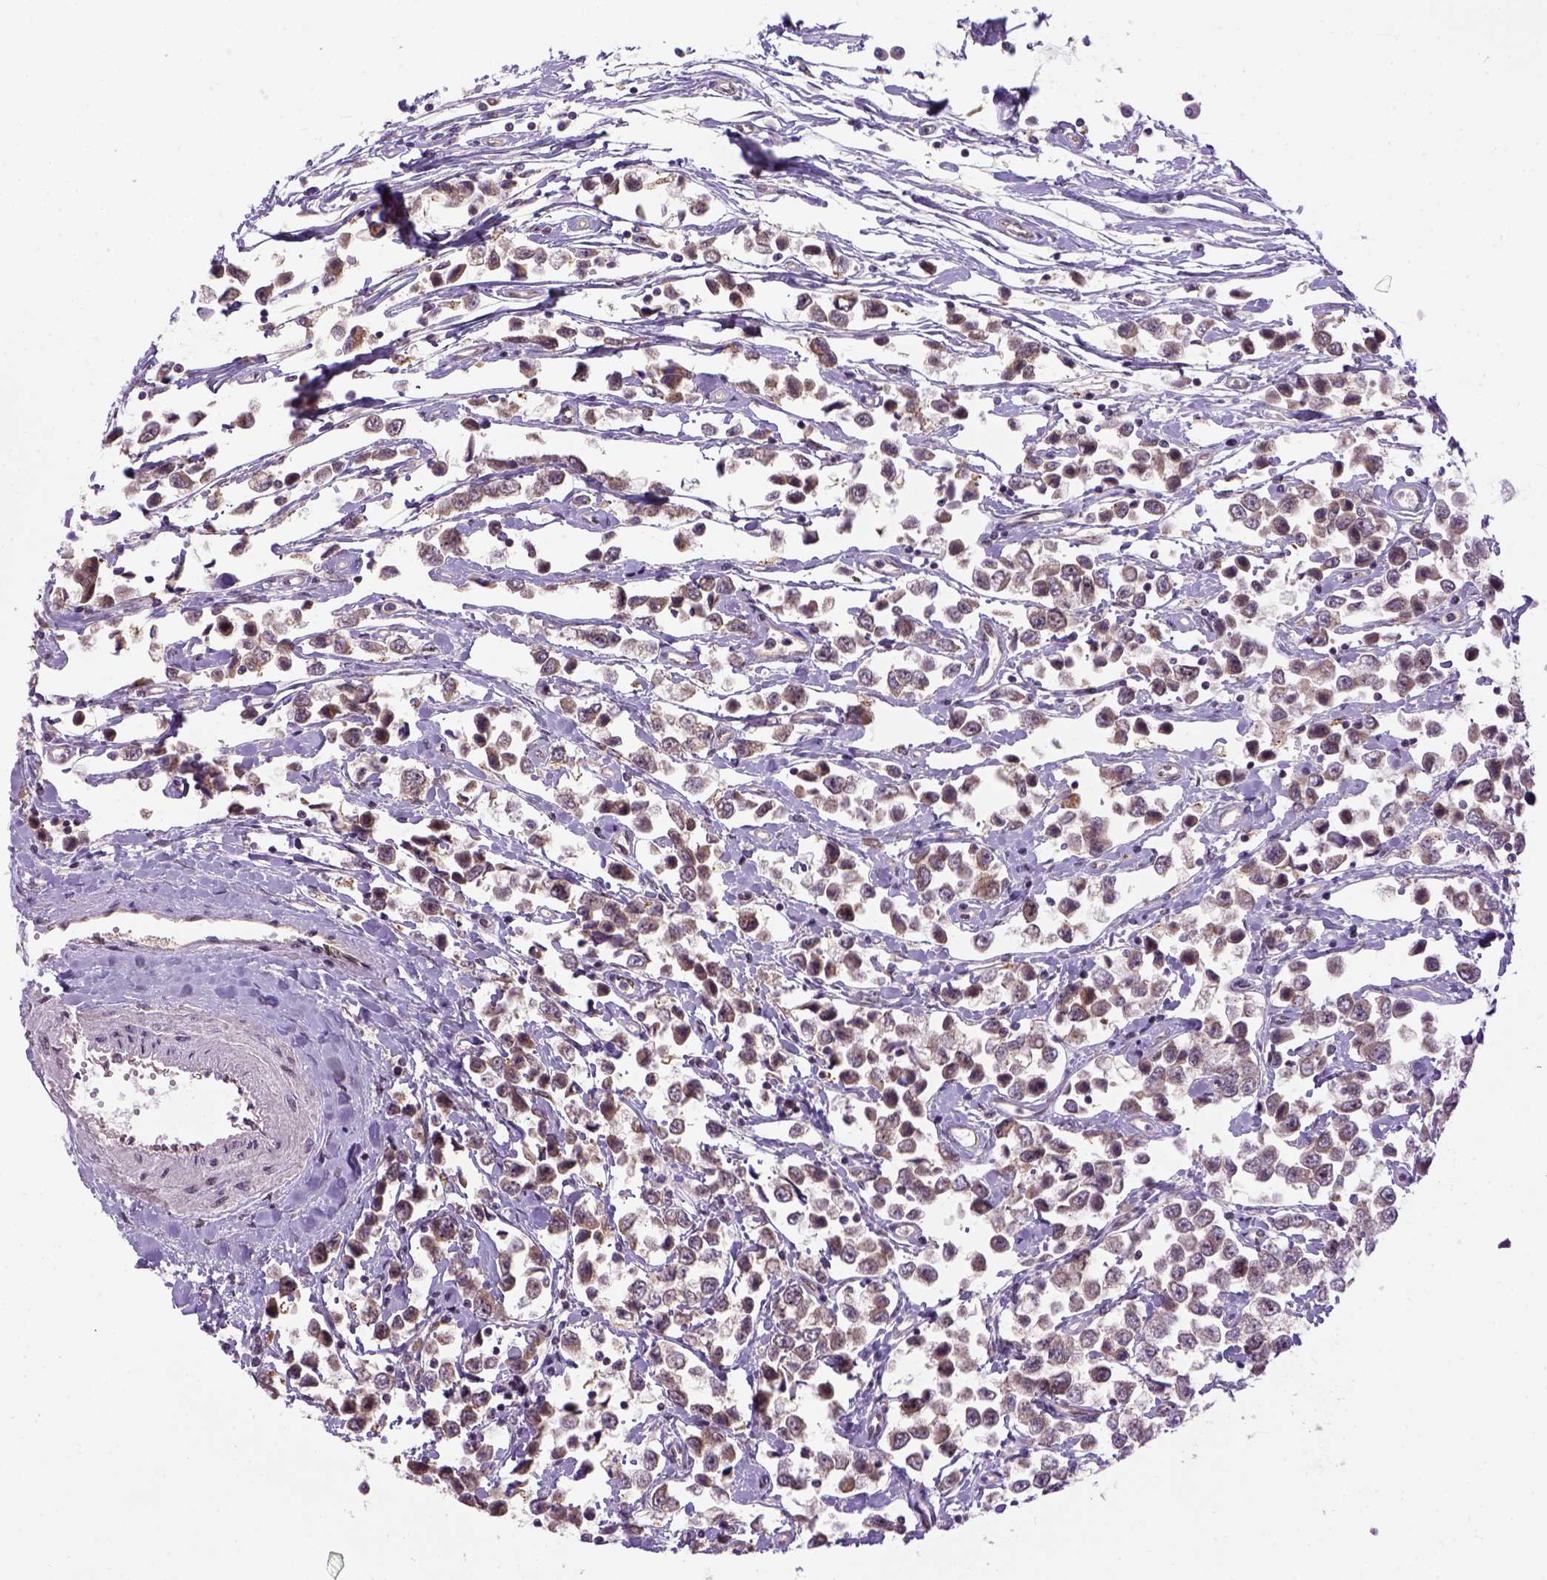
{"staining": {"intensity": "weak", "quantity": "25%-75%", "location": "cytoplasmic/membranous"}, "tissue": "testis cancer", "cell_type": "Tumor cells", "image_type": "cancer", "snomed": [{"axis": "morphology", "description": "Seminoma, NOS"}, {"axis": "topography", "description": "Testis"}], "caption": "A brown stain labels weak cytoplasmic/membranous expression of a protein in testis cancer (seminoma) tumor cells.", "gene": "KAZN", "patient": {"sex": "male", "age": 34}}